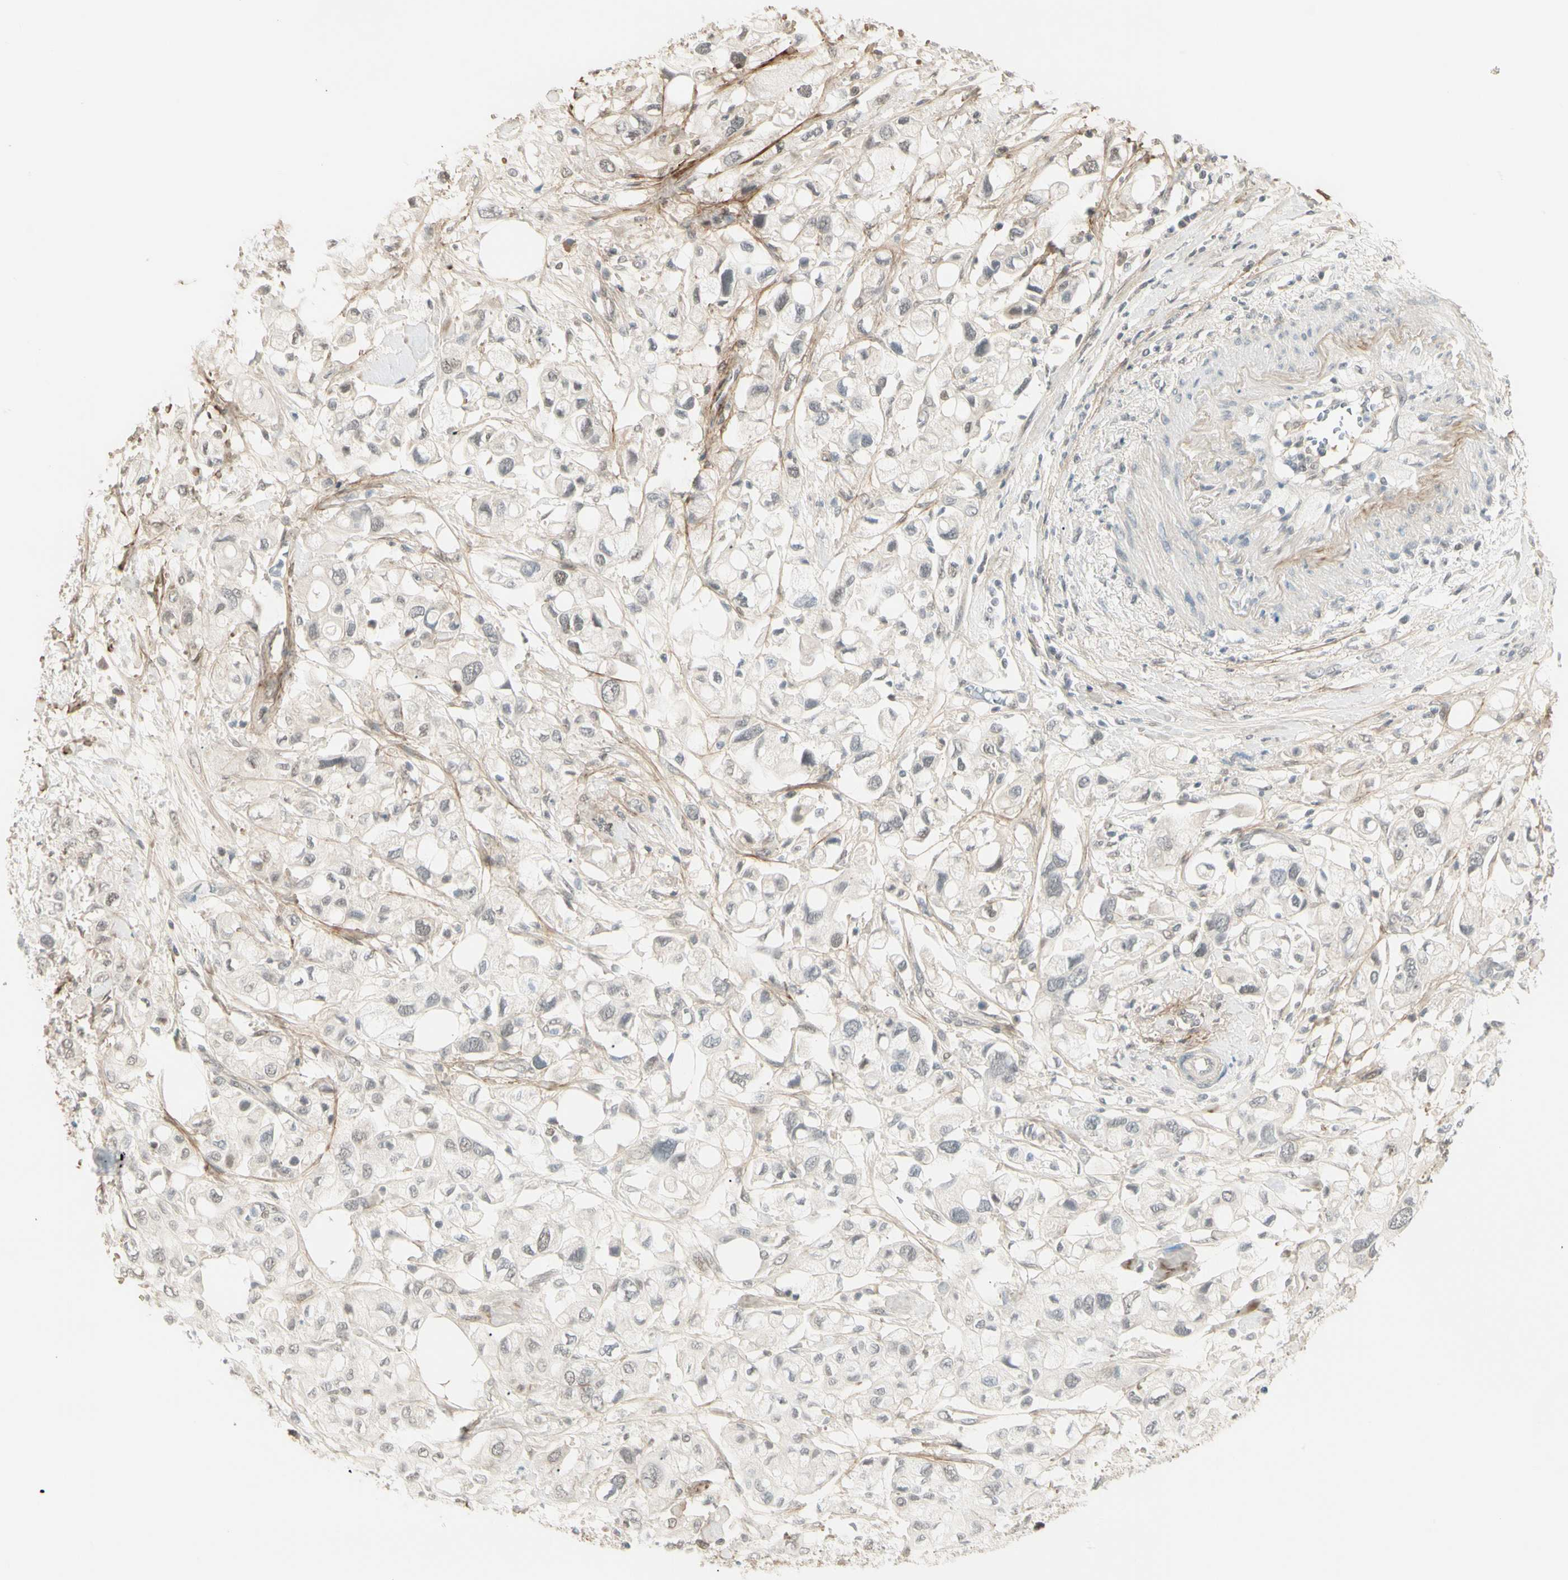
{"staining": {"intensity": "negative", "quantity": "none", "location": "none"}, "tissue": "pancreatic cancer", "cell_type": "Tumor cells", "image_type": "cancer", "snomed": [{"axis": "morphology", "description": "Adenocarcinoma, NOS"}, {"axis": "topography", "description": "Pancreas"}], "caption": "Immunohistochemistry (IHC) histopathology image of neoplastic tissue: pancreatic cancer stained with DAB (3,3'-diaminobenzidine) reveals no significant protein staining in tumor cells.", "gene": "ASPN", "patient": {"sex": "female", "age": 56}}